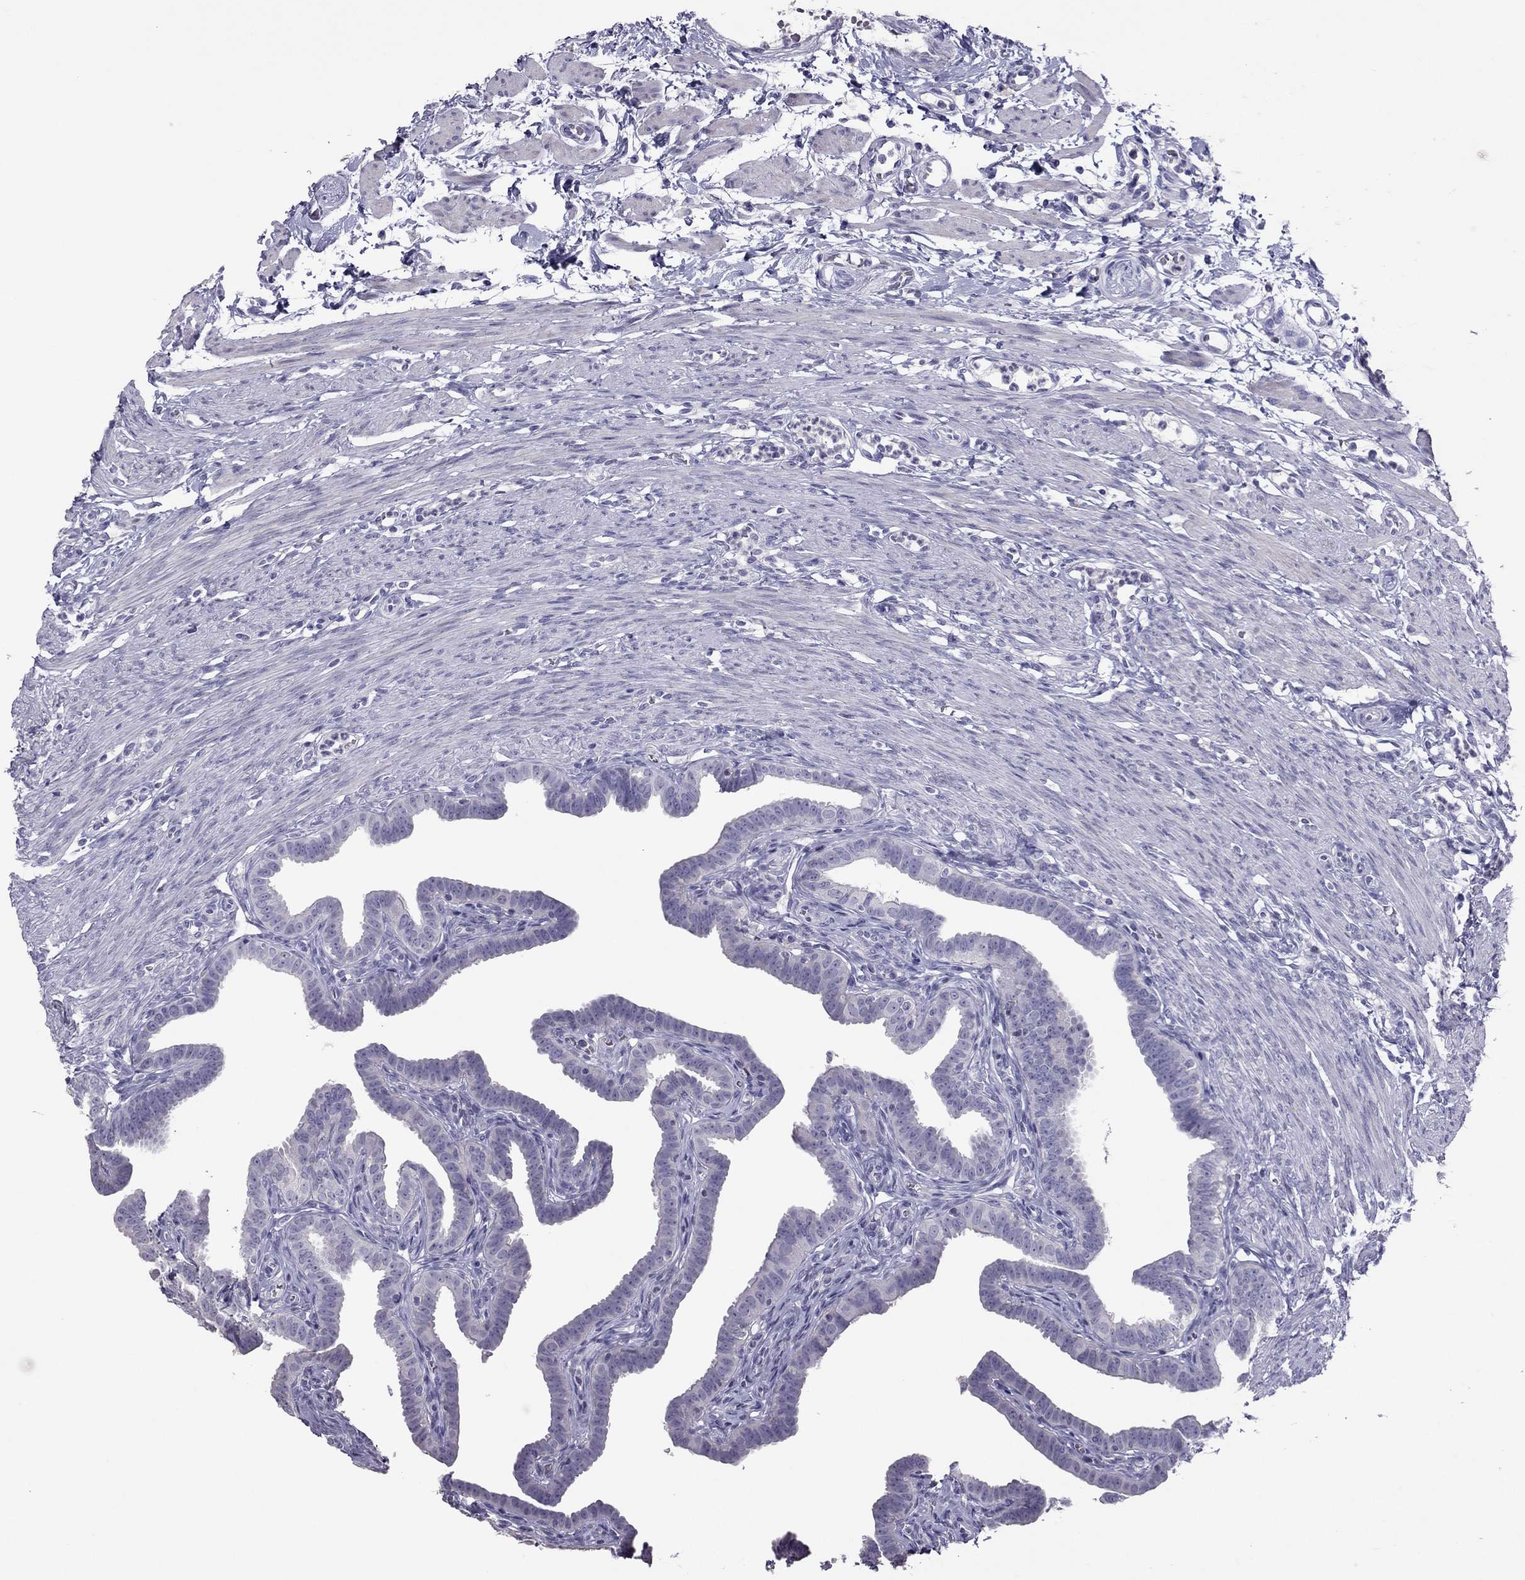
{"staining": {"intensity": "negative", "quantity": "none", "location": "none"}, "tissue": "fallopian tube", "cell_type": "Glandular cells", "image_type": "normal", "snomed": [{"axis": "morphology", "description": "Normal tissue, NOS"}, {"axis": "topography", "description": "Fallopian tube"}, {"axis": "topography", "description": "Ovary"}], "caption": "Immunohistochemical staining of benign fallopian tube reveals no significant expression in glandular cells.", "gene": "RGS8", "patient": {"sex": "female", "age": 33}}